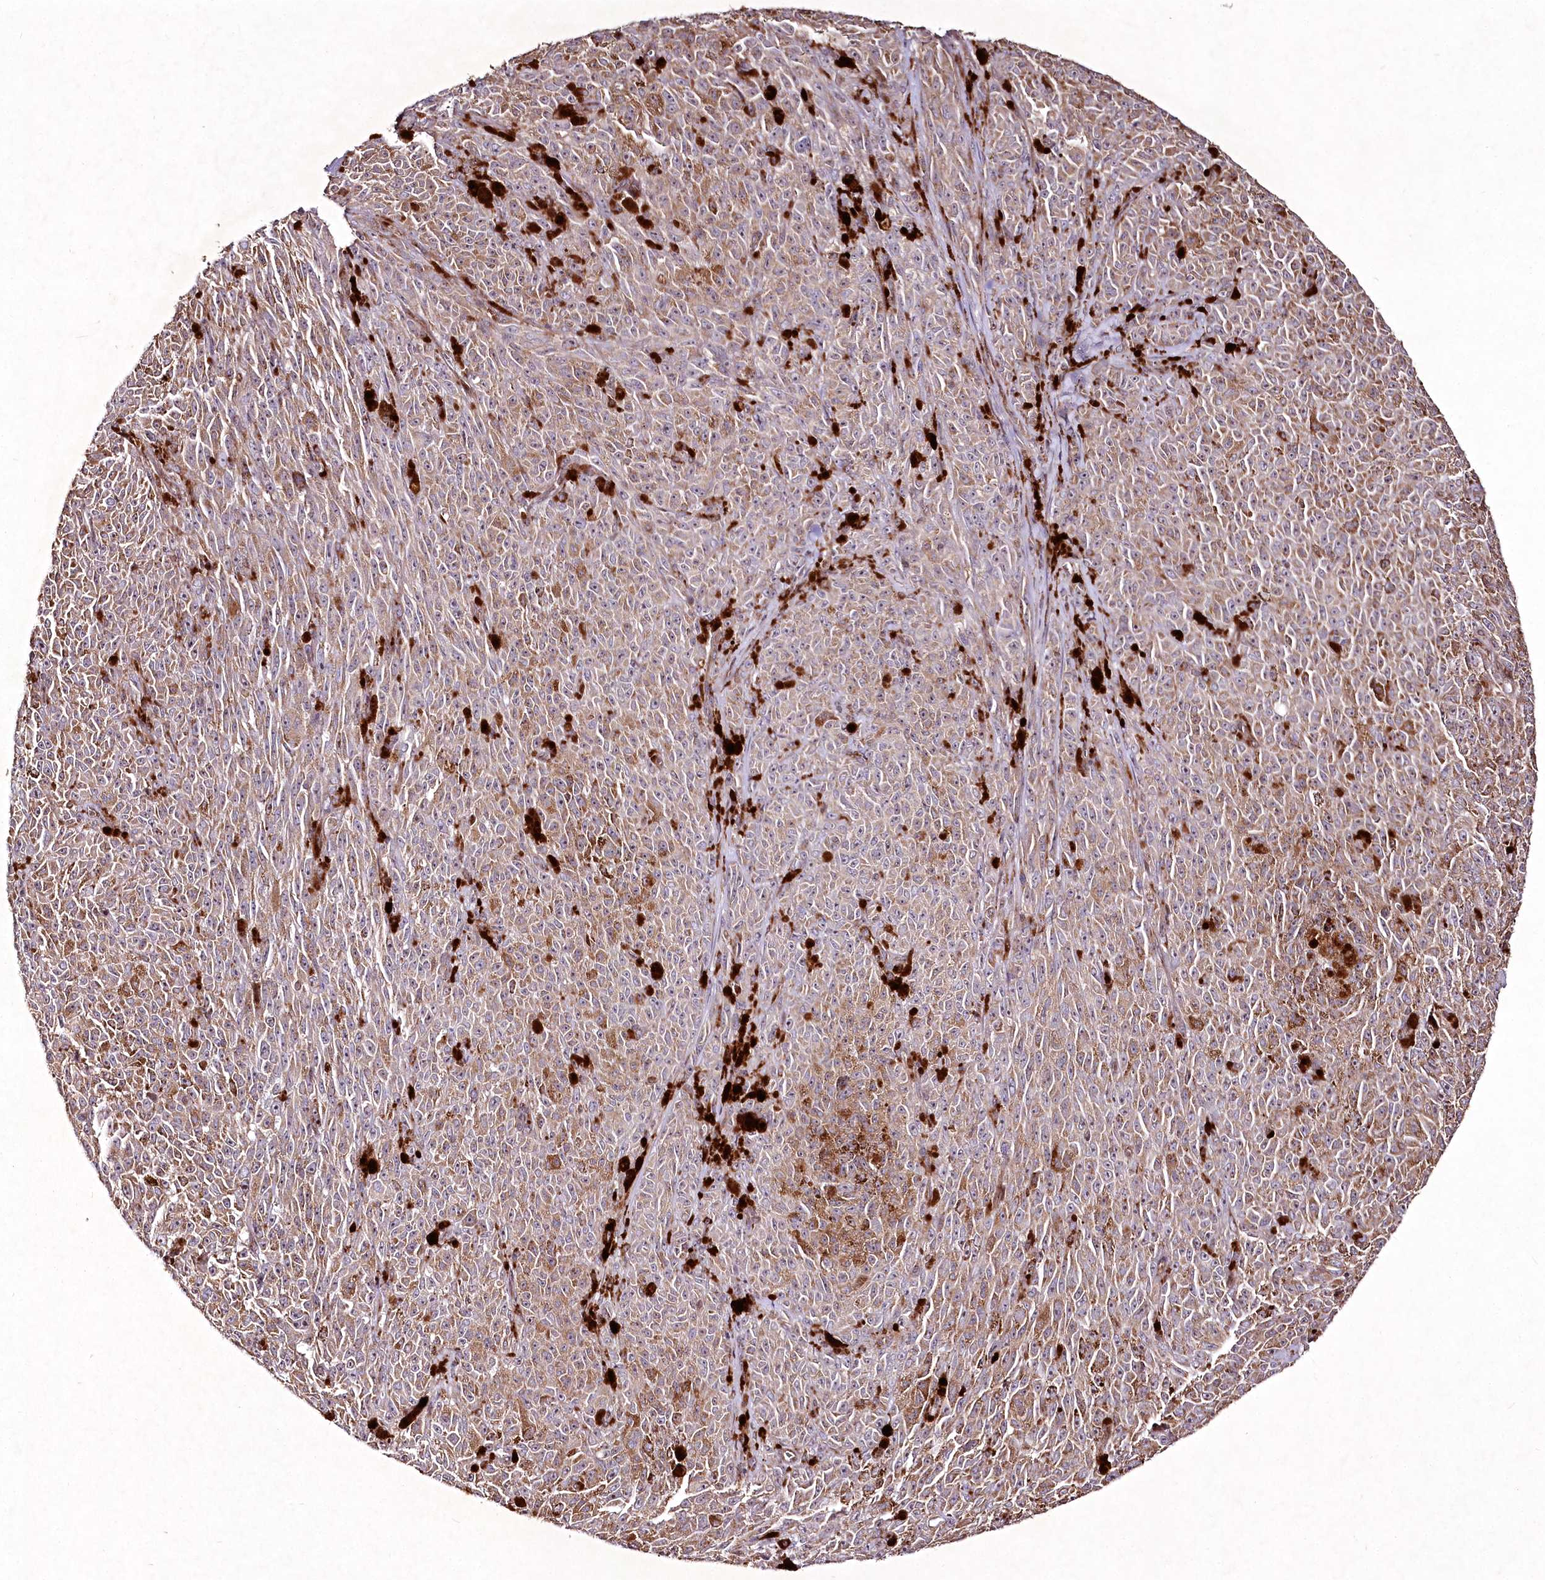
{"staining": {"intensity": "moderate", "quantity": ">75%", "location": "cytoplasmic/membranous"}, "tissue": "melanoma", "cell_type": "Tumor cells", "image_type": "cancer", "snomed": [{"axis": "morphology", "description": "Malignant melanoma, NOS"}, {"axis": "topography", "description": "Skin"}], "caption": "Melanoma was stained to show a protein in brown. There is medium levels of moderate cytoplasmic/membranous positivity in about >75% of tumor cells. The staining is performed using DAB brown chromogen to label protein expression. The nuclei are counter-stained blue using hematoxylin.", "gene": "PSTK", "patient": {"sex": "female", "age": 82}}